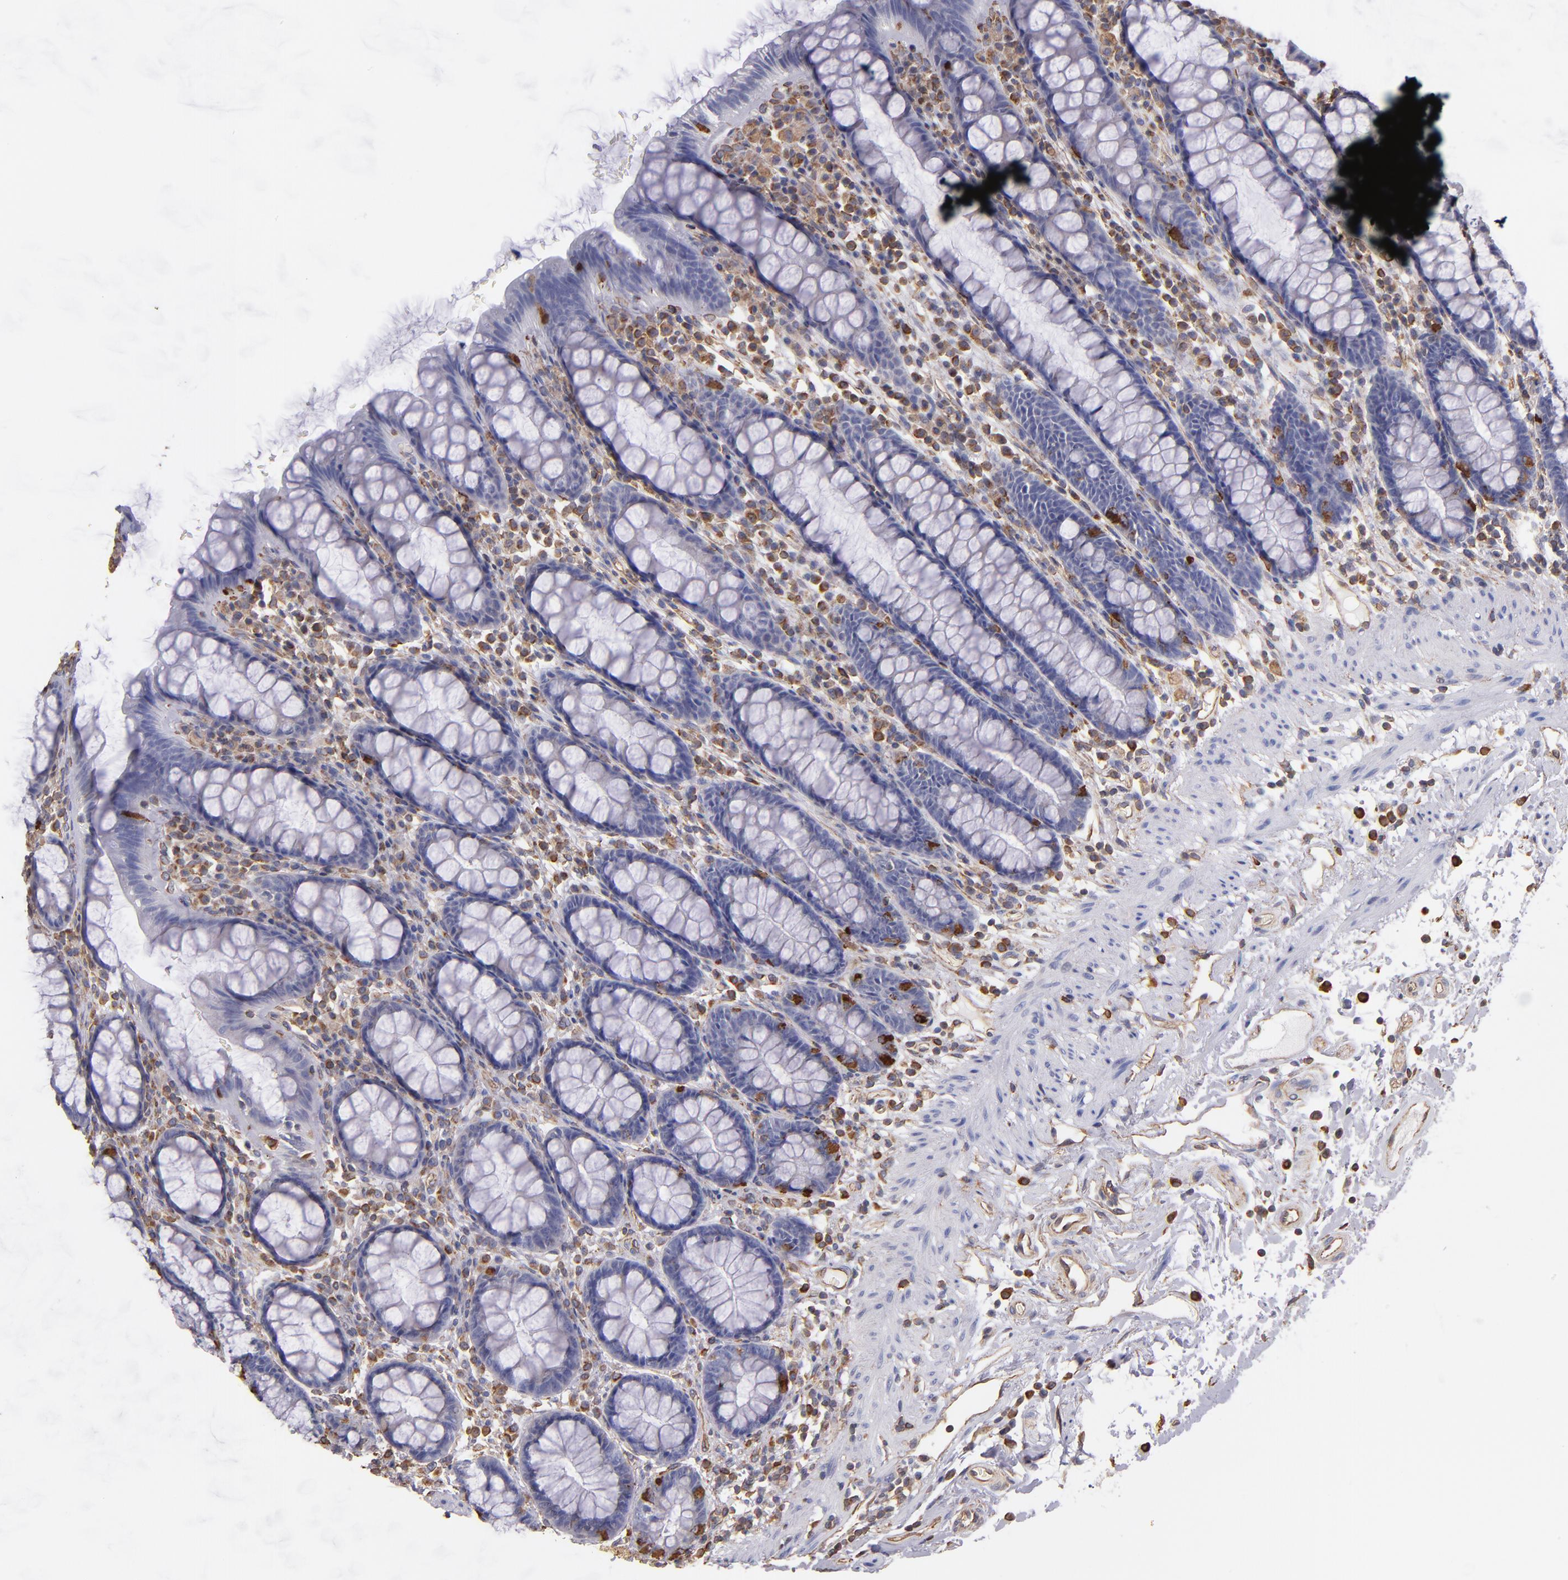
{"staining": {"intensity": "strong", "quantity": "<25%", "location": "cytoplasmic/membranous"}, "tissue": "rectum", "cell_type": "Glandular cells", "image_type": "normal", "snomed": [{"axis": "morphology", "description": "Normal tissue, NOS"}, {"axis": "topography", "description": "Rectum"}], "caption": "Rectum stained for a protein (brown) shows strong cytoplasmic/membranous positive positivity in approximately <25% of glandular cells.", "gene": "ABCC1", "patient": {"sex": "male", "age": 92}}